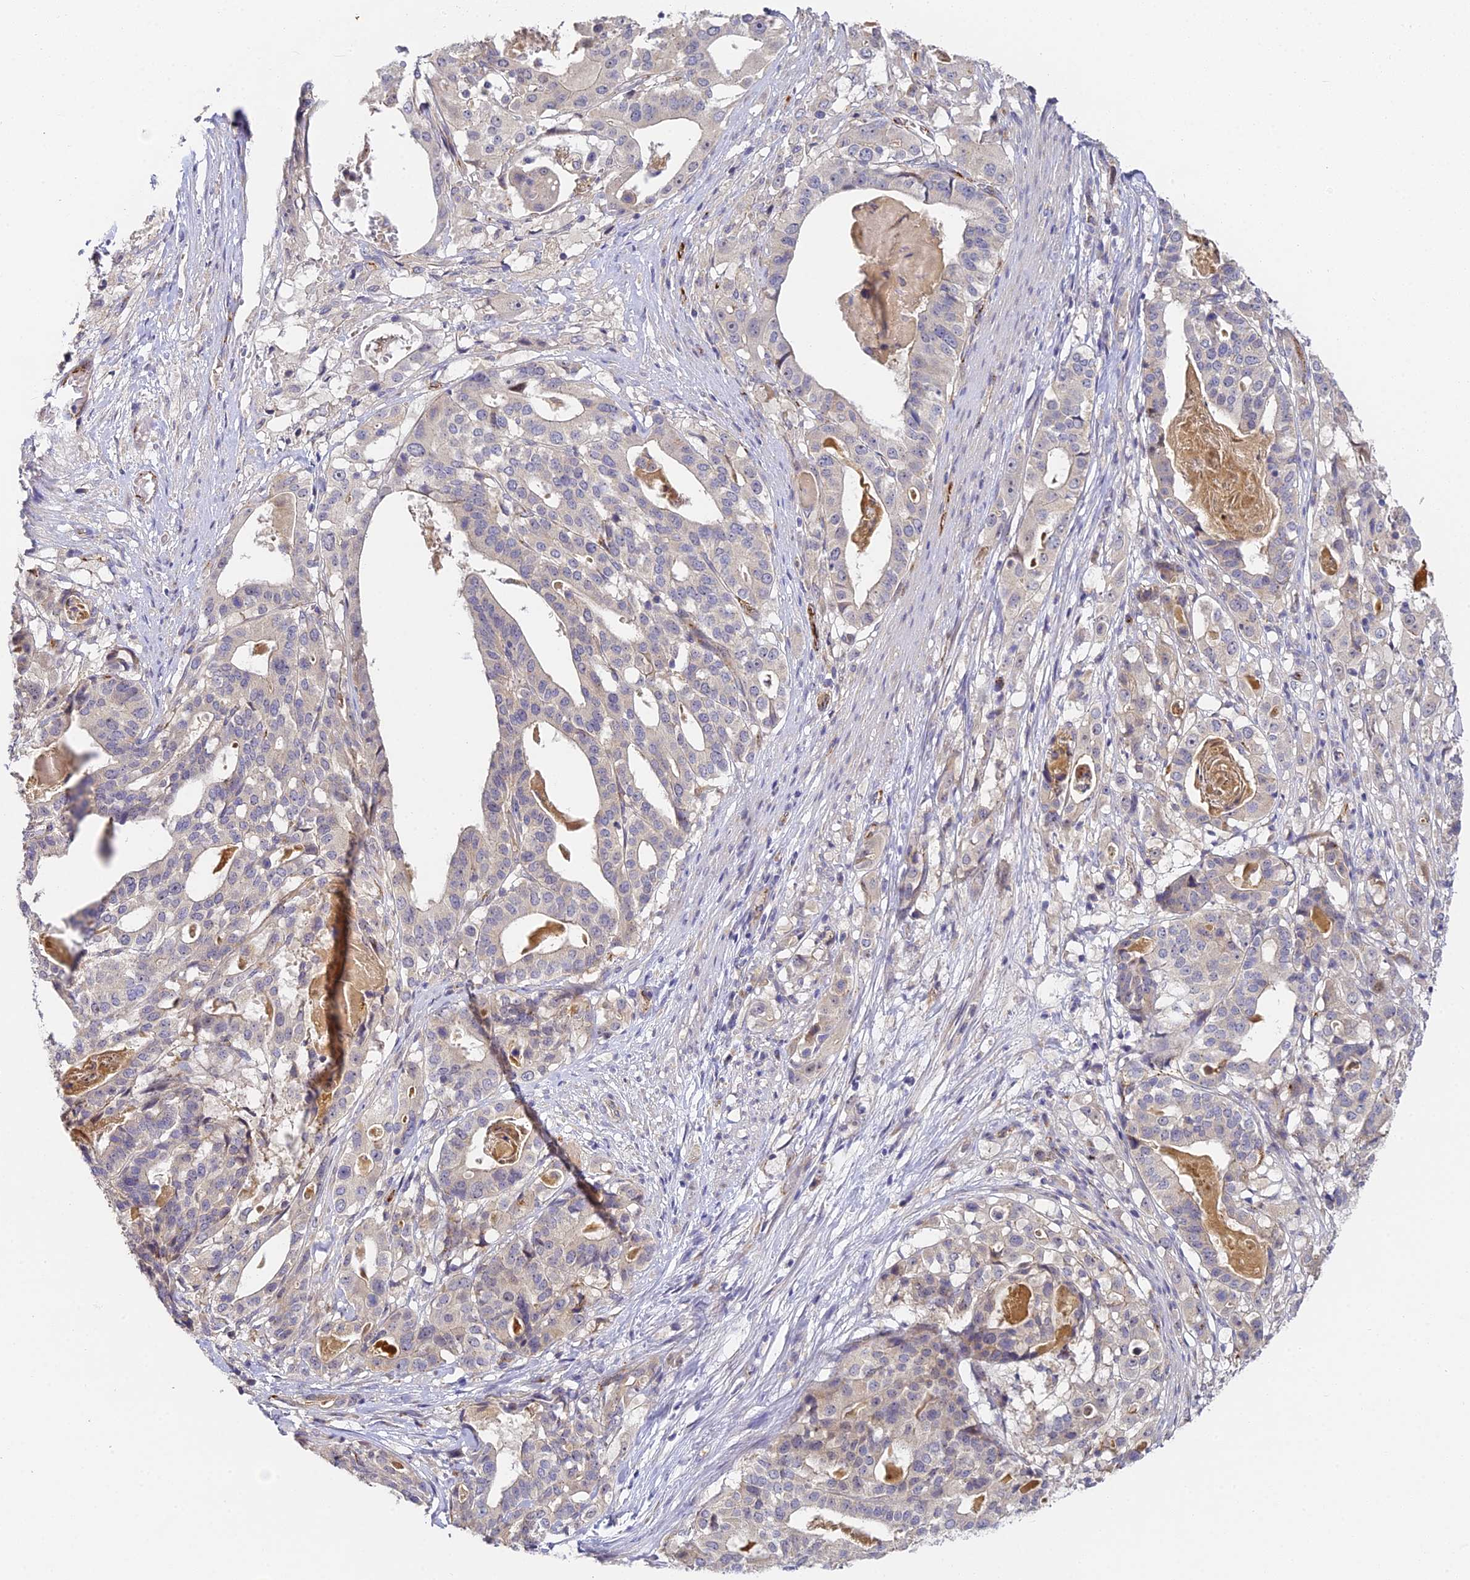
{"staining": {"intensity": "negative", "quantity": "none", "location": "none"}, "tissue": "stomach cancer", "cell_type": "Tumor cells", "image_type": "cancer", "snomed": [{"axis": "morphology", "description": "Adenocarcinoma, NOS"}, {"axis": "topography", "description": "Stomach"}], "caption": "High magnification brightfield microscopy of stomach cancer (adenocarcinoma) stained with DAB (3,3'-diaminobenzidine) (brown) and counterstained with hematoxylin (blue): tumor cells show no significant staining.", "gene": "DNAAF10", "patient": {"sex": "male", "age": 48}}